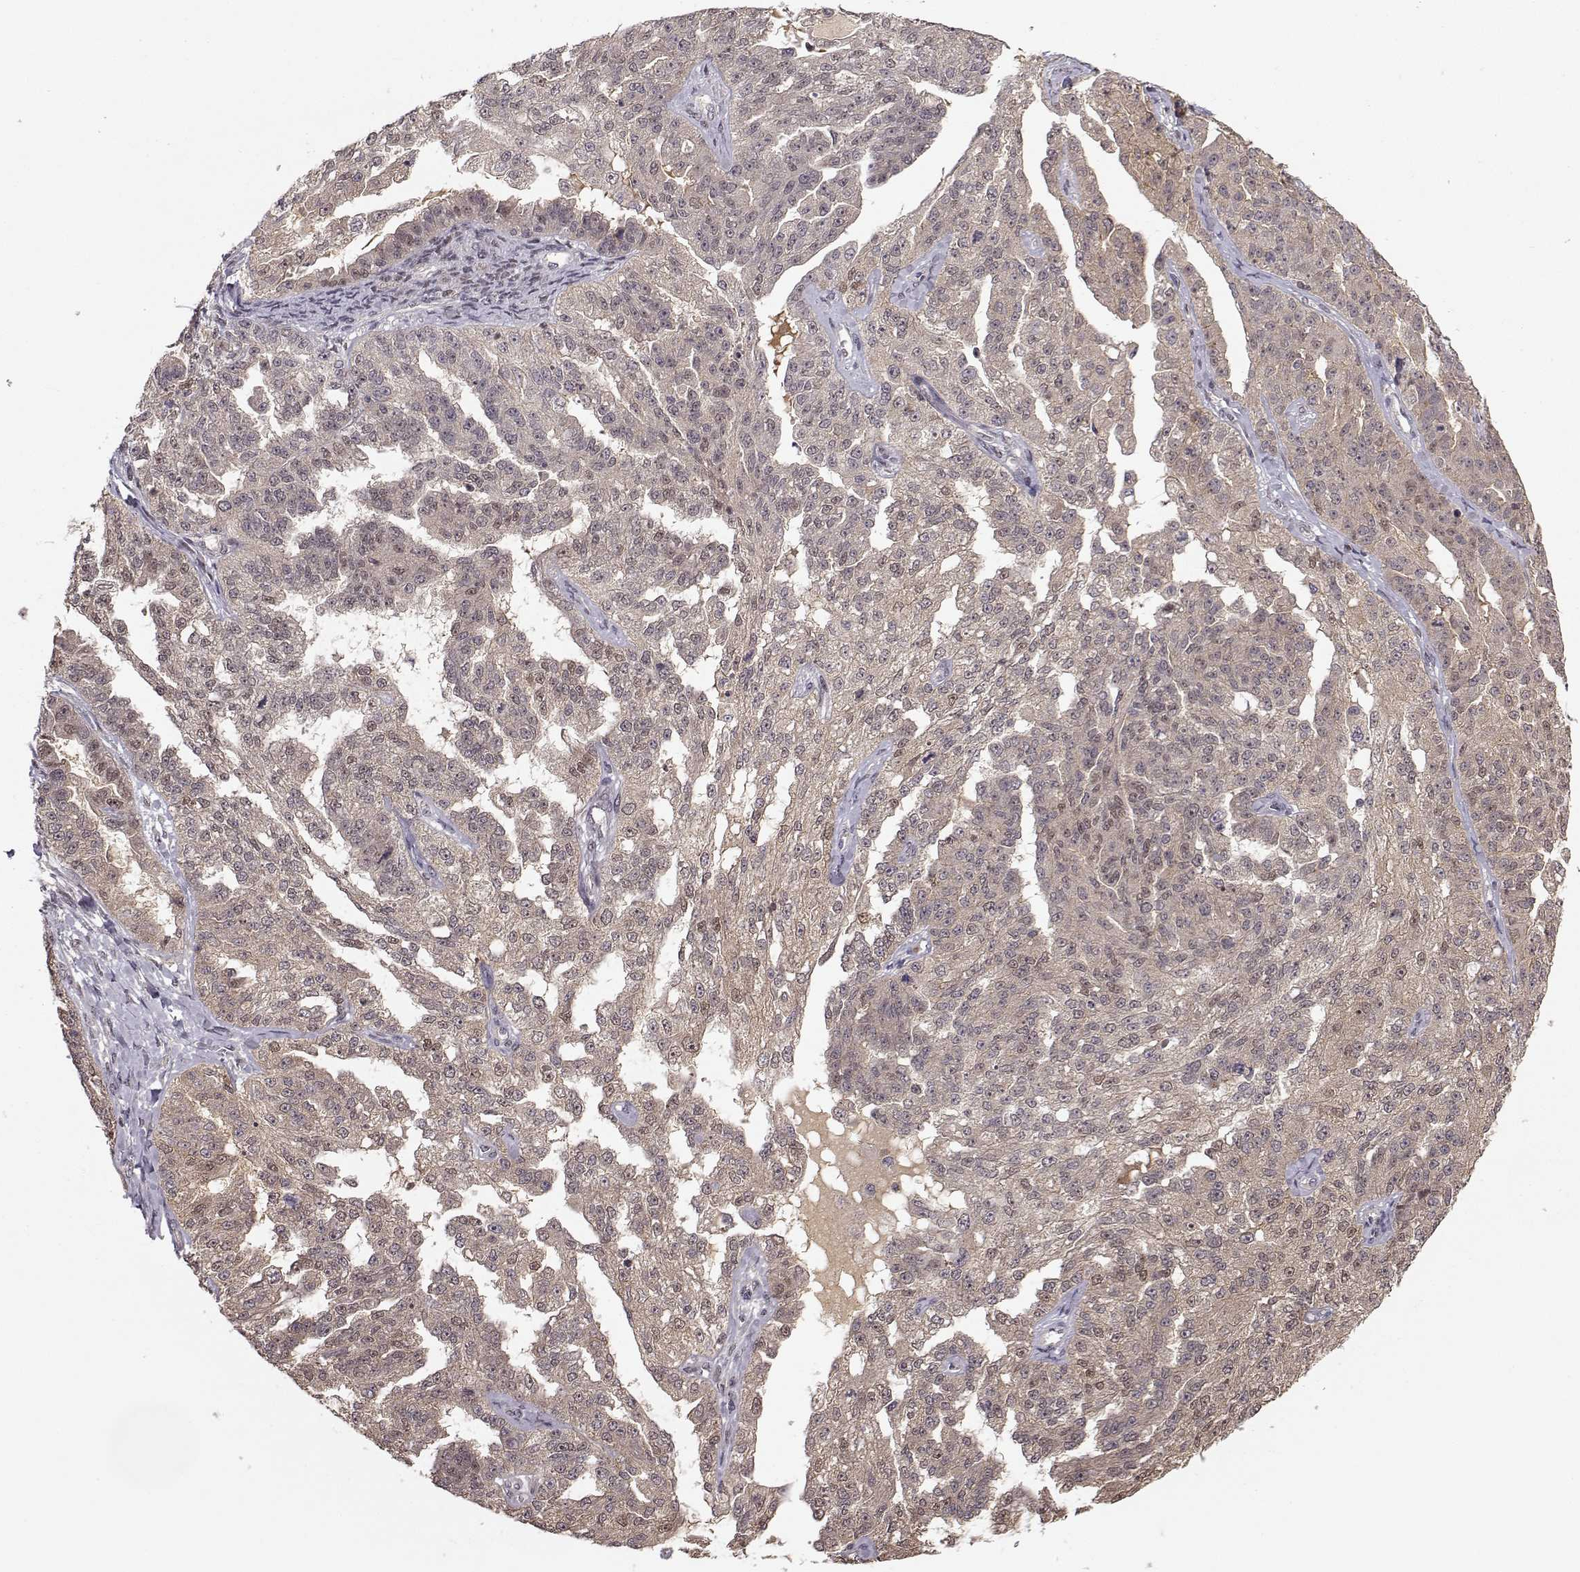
{"staining": {"intensity": "weak", "quantity": "25%-75%", "location": "cytoplasmic/membranous"}, "tissue": "ovarian cancer", "cell_type": "Tumor cells", "image_type": "cancer", "snomed": [{"axis": "morphology", "description": "Cystadenocarcinoma, serous, NOS"}, {"axis": "topography", "description": "Ovary"}], "caption": "This image exhibits IHC staining of serous cystadenocarcinoma (ovarian), with low weak cytoplasmic/membranous staining in approximately 25%-75% of tumor cells.", "gene": "PLEKHG3", "patient": {"sex": "female", "age": 58}}